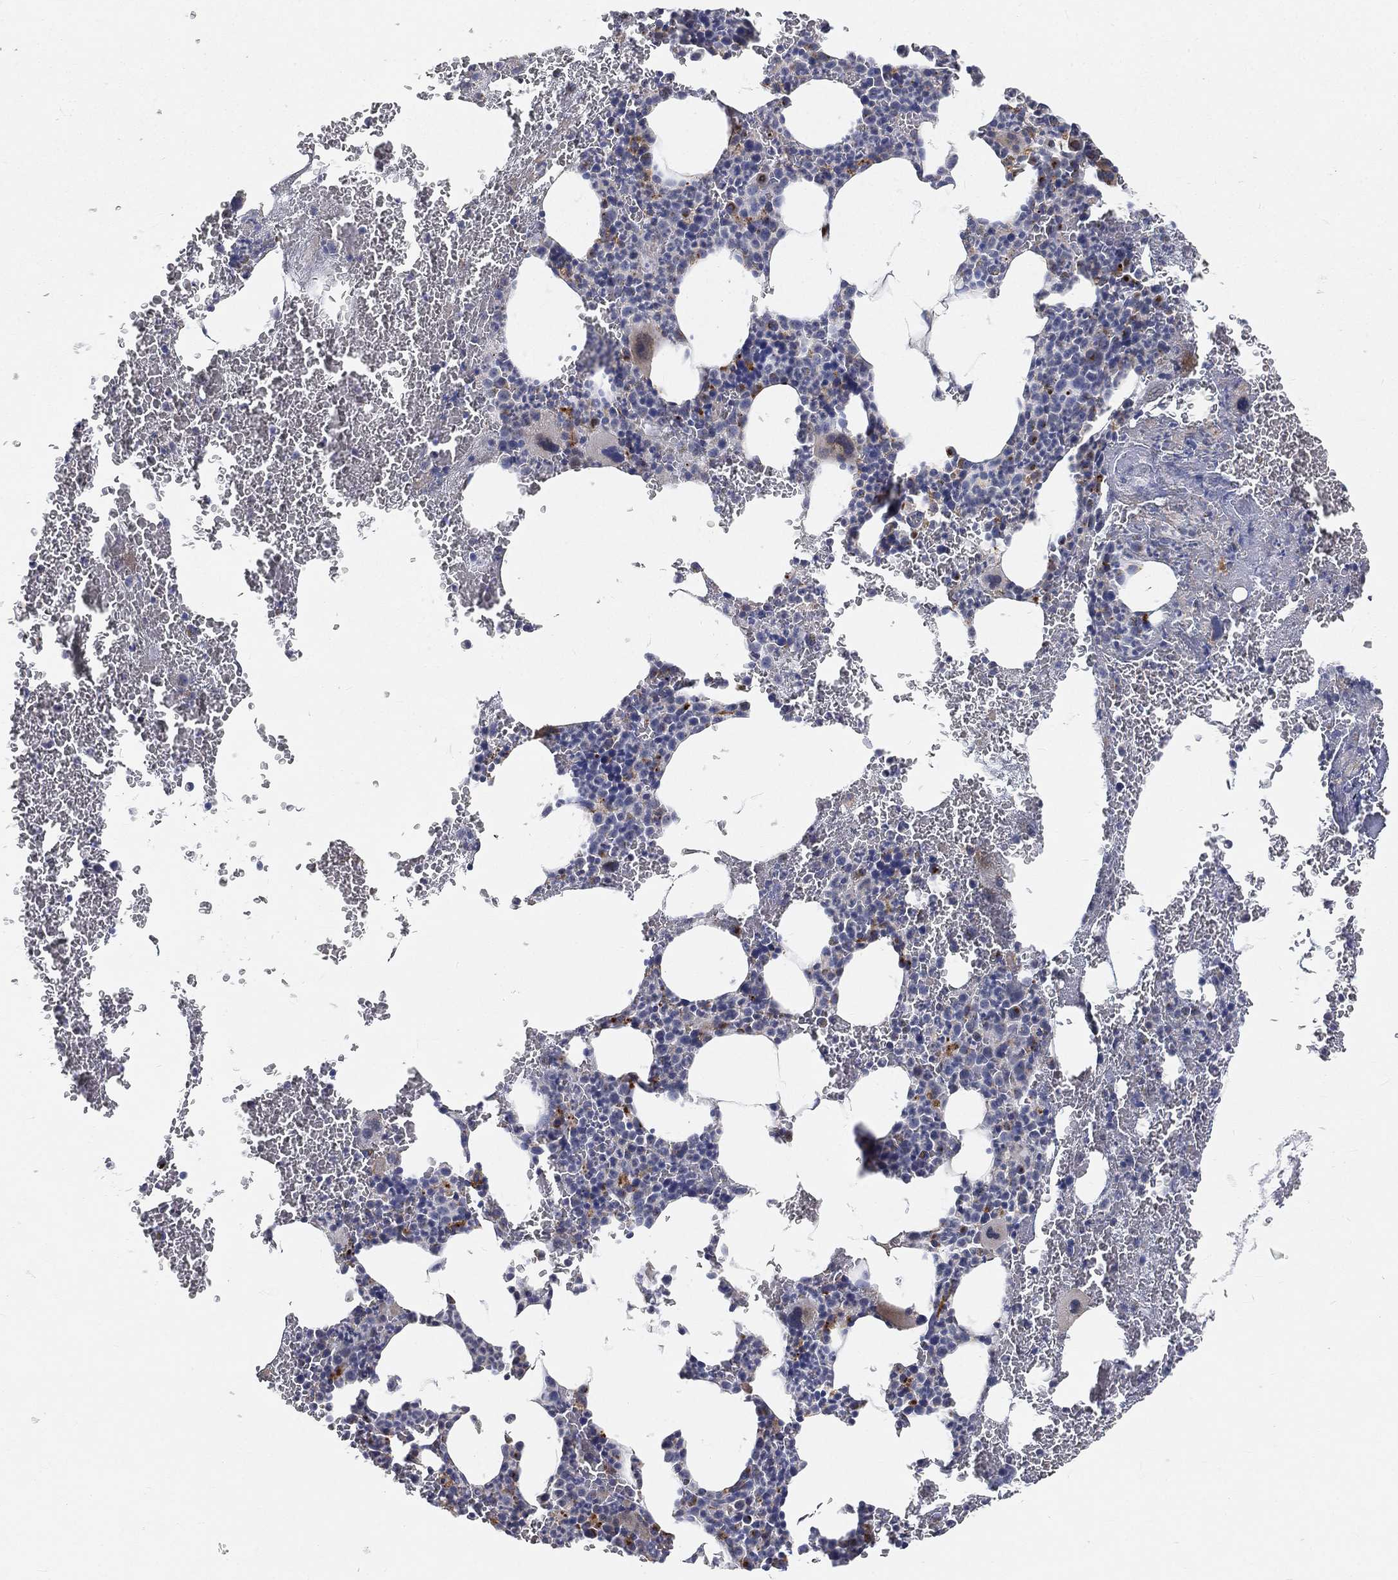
{"staining": {"intensity": "moderate", "quantity": "<25%", "location": "cytoplasmic/membranous"}, "tissue": "bone marrow", "cell_type": "Hematopoietic cells", "image_type": "normal", "snomed": [{"axis": "morphology", "description": "Normal tissue, NOS"}, {"axis": "topography", "description": "Bone marrow"}], "caption": "Immunohistochemistry of unremarkable human bone marrow reveals low levels of moderate cytoplasmic/membranous positivity in approximately <25% of hematopoietic cells.", "gene": "CTSL", "patient": {"sex": "male", "age": 91}}